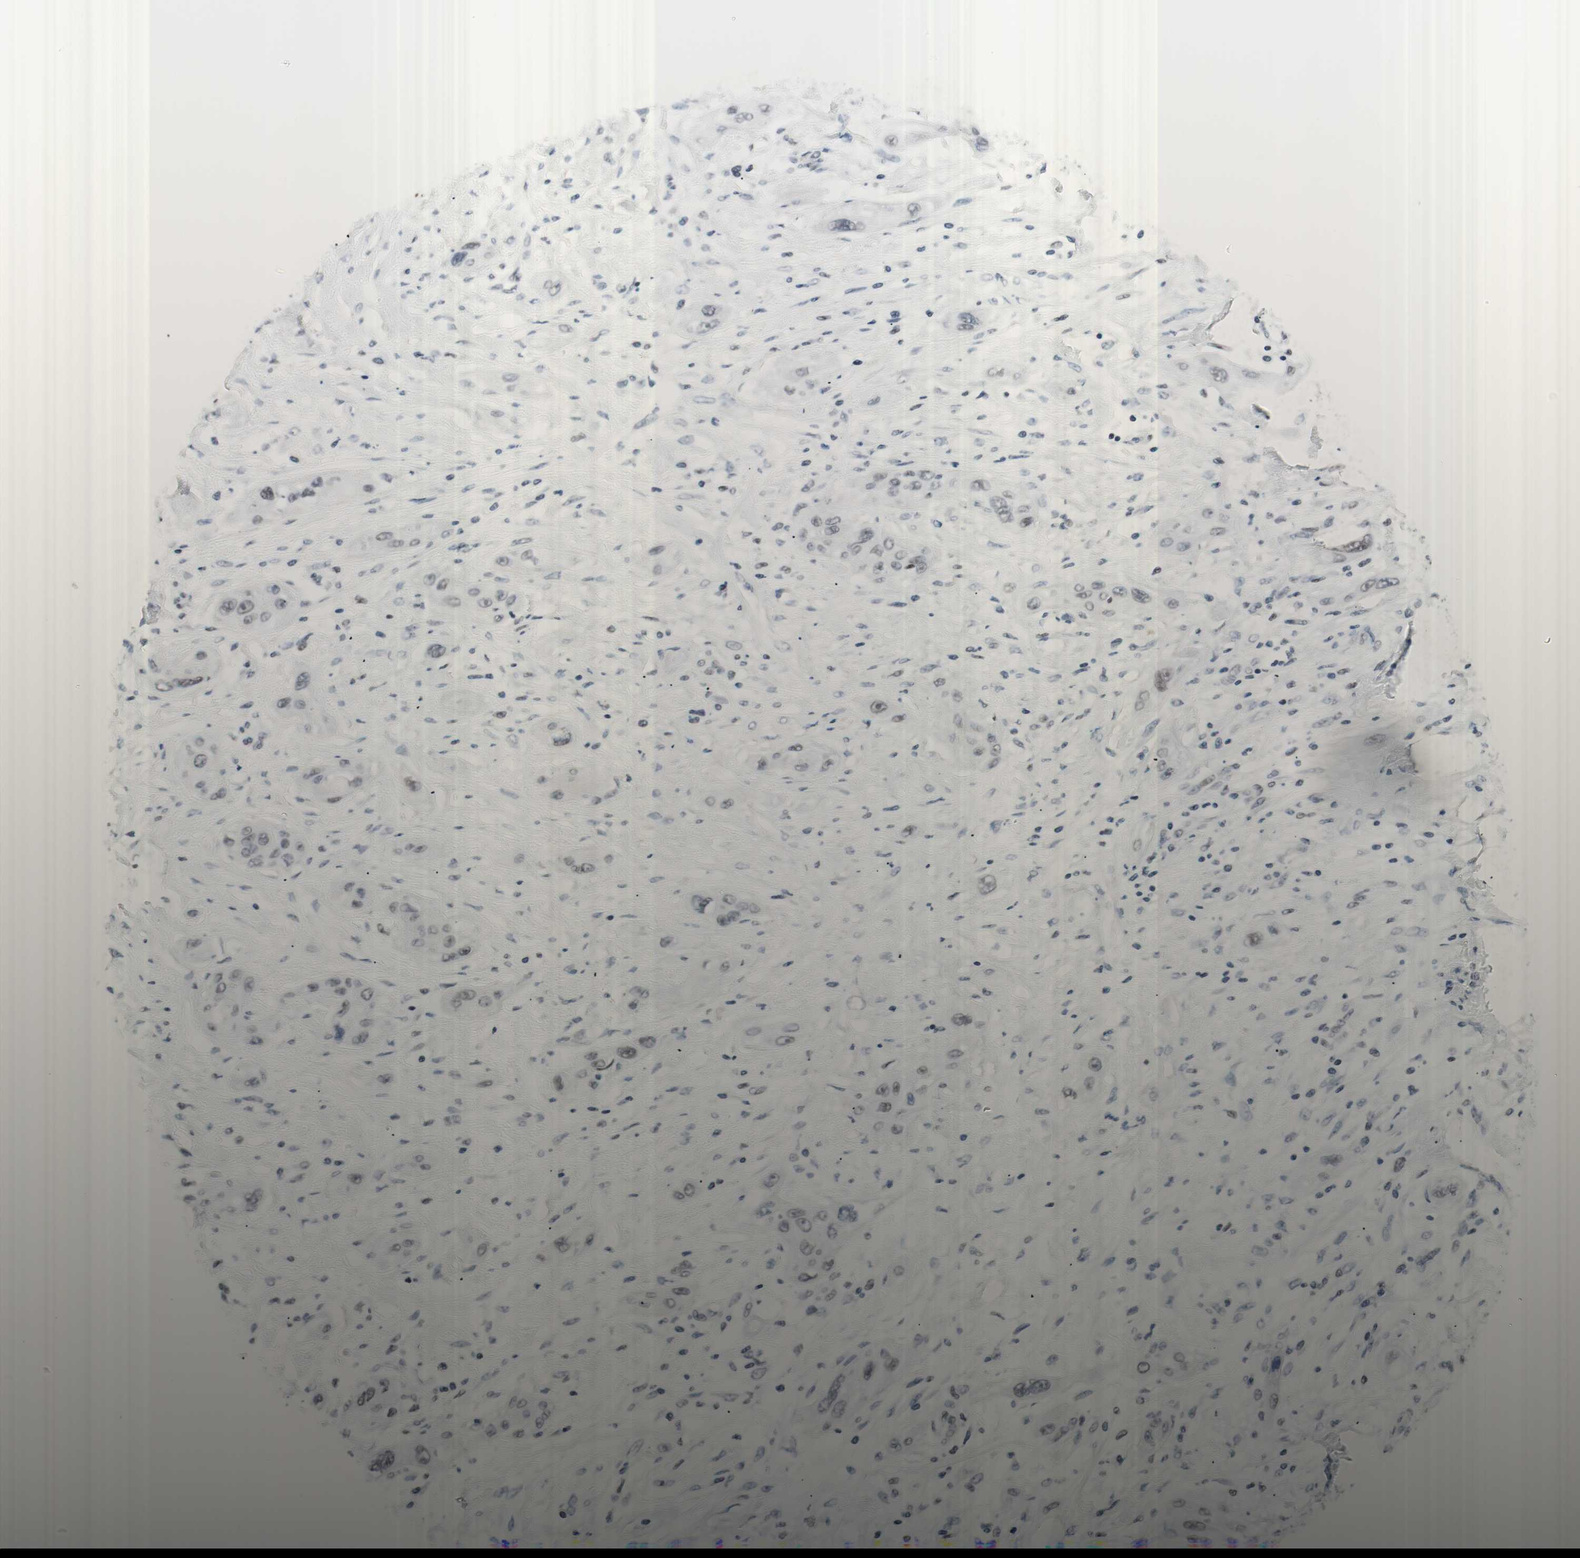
{"staining": {"intensity": "weak", "quantity": "25%-75%", "location": "nuclear"}, "tissue": "lung cancer", "cell_type": "Tumor cells", "image_type": "cancer", "snomed": [{"axis": "morphology", "description": "Squamous cell carcinoma, NOS"}, {"axis": "topography", "description": "Lung"}], "caption": "Immunohistochemistry (IHC) image of human lung cancer stained for a protein (brown), which displays low levels of weak nuclear positivity in approximately 25%-75% of tumor cells.", "gene": "ARID1A", "patient": {"sex": "female", "age": 47}}